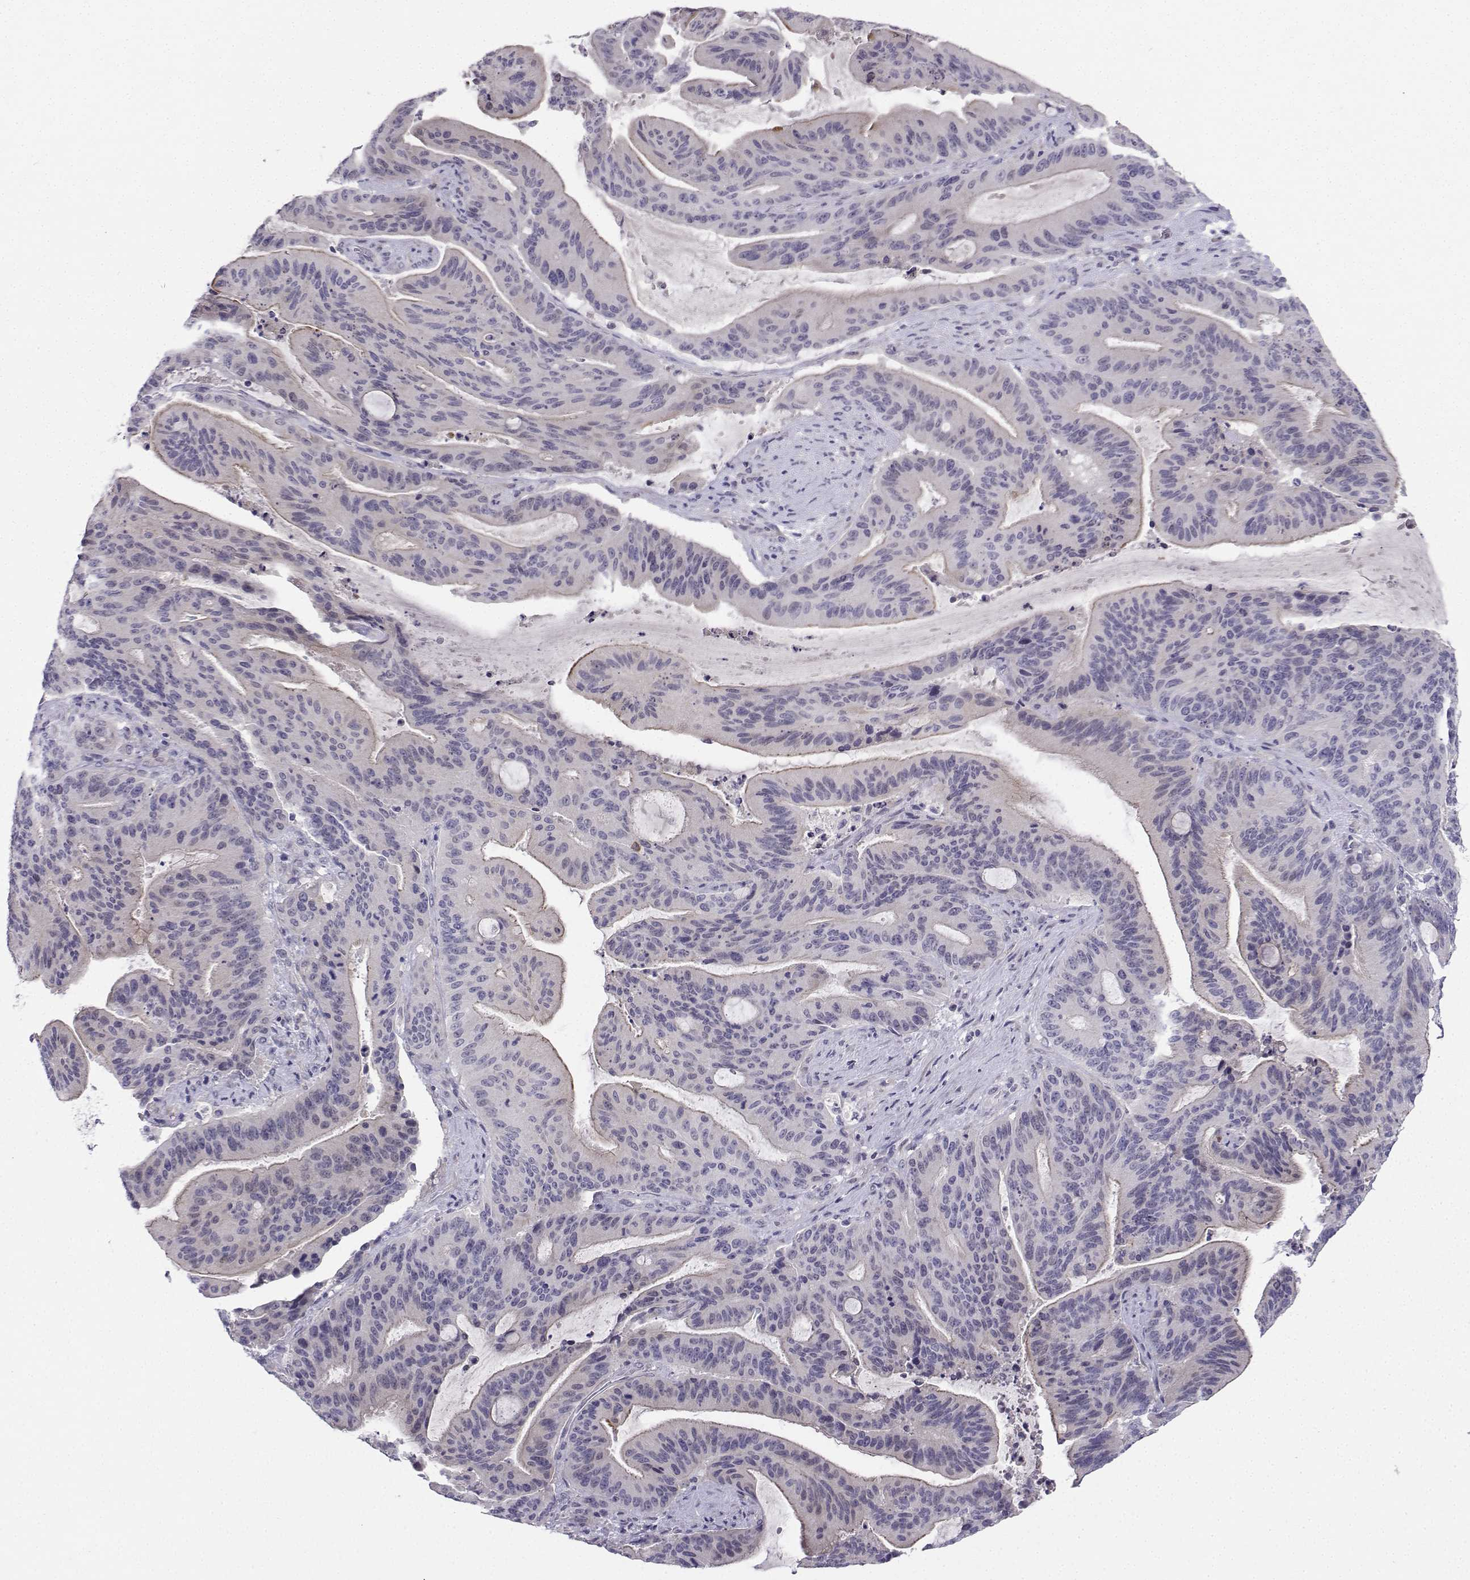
{"staining": {"intensity": "negative", "quantity": "none", "location": "none"}, "tissue": "liver cancer", "cell_type": "Tumor cells", "image_type": "cancer", "snomed": [{"axis": "morphology", "description": "Cholangiocarcinoma"}, {"axis": "topography", "description": "Liver"}], "caption": "This is an immunohistochemistry (IHC) micrograph of liver cancer (cholangiocarcinoma). There is no staining in tumor cells.", "gene": "CALY", "patient": {"sex": "female", "age": 73}}